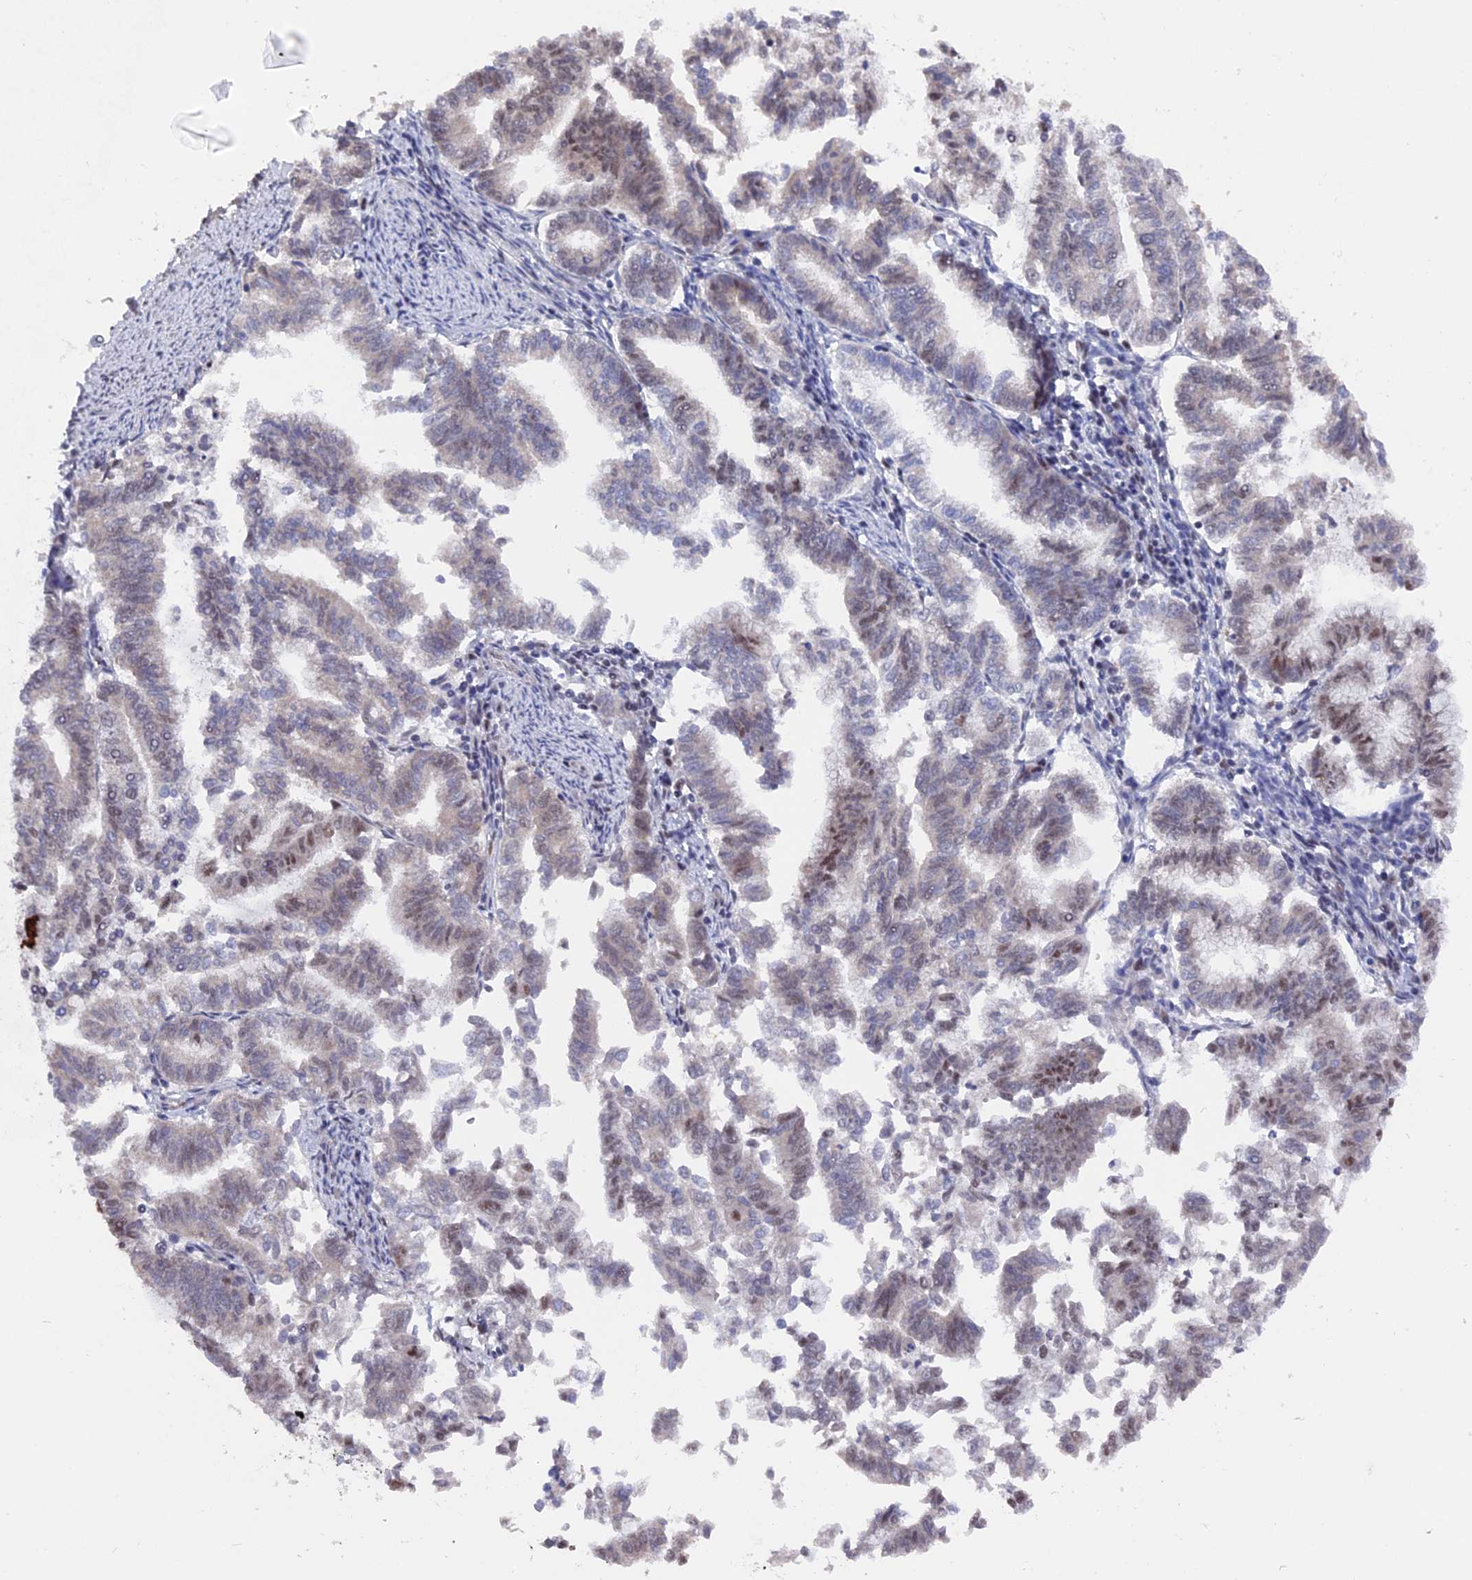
{"staining": {"intensity": "weak", "quantity": "<25%", "location": "nuclear"}, "tissue": "endometrial cancer", "cell_type": "Tumor cells", "image_type": "cancer", "snomed": [{"axis": "morphology", "description": "Adenocarcinoma, NOS"}, {"axis": "topography", "description": "Endometrium"}], "caption": "Endometrial cancer (adenocarcinoma) was stained to show a protein in brown. There is no significant positivity in tumor cells. (DAB (3,3'-diaminobenzidine) immunohistochemistry, high magnification).", "gene": "SF3A2", "patient": {"sex": "female", "age": 79}}